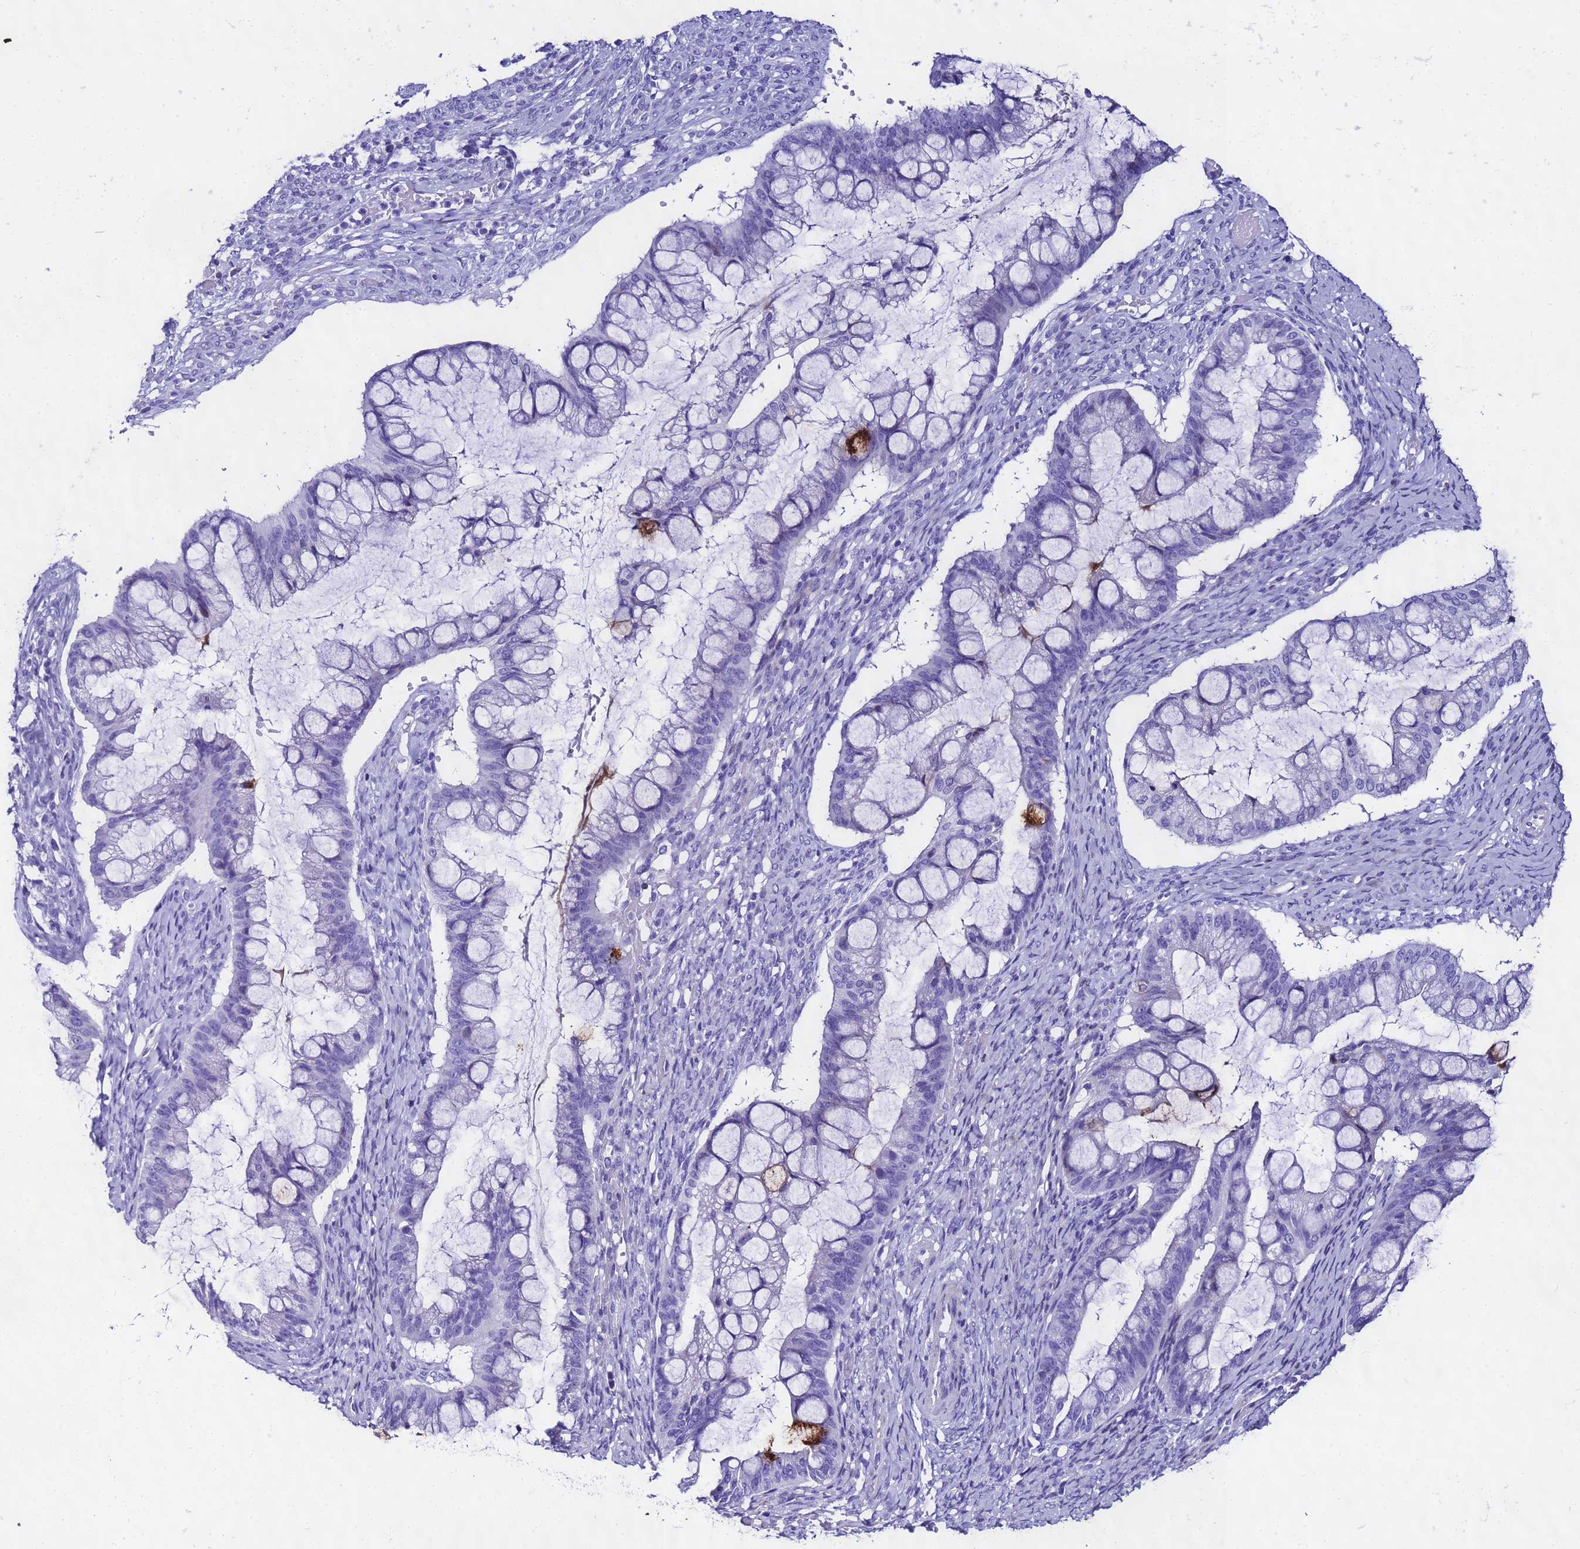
{"staining": {"intensity": "strong", "quantity": "<25%", "location": "cytoplasmic/membranous"}, "tissue": "ovarian cancer", "cell_type": "Tumor cells", "image_type": "cancer", "snomed": [{"axis": "morphology", "description": "Cystadenocarcinoma, mucinous, NOS"}, {"axis": "topography", "description": "Ovary"}], "caption": "IHC of mucinous cystadenocarcinoma (ovarian) reveals medium levels of strong cytoplasmic/membranous positivity in approximately <25% of tumor cells.", "gene": "UGT2B10", "patient": {"sex": "female", "age": 73}}